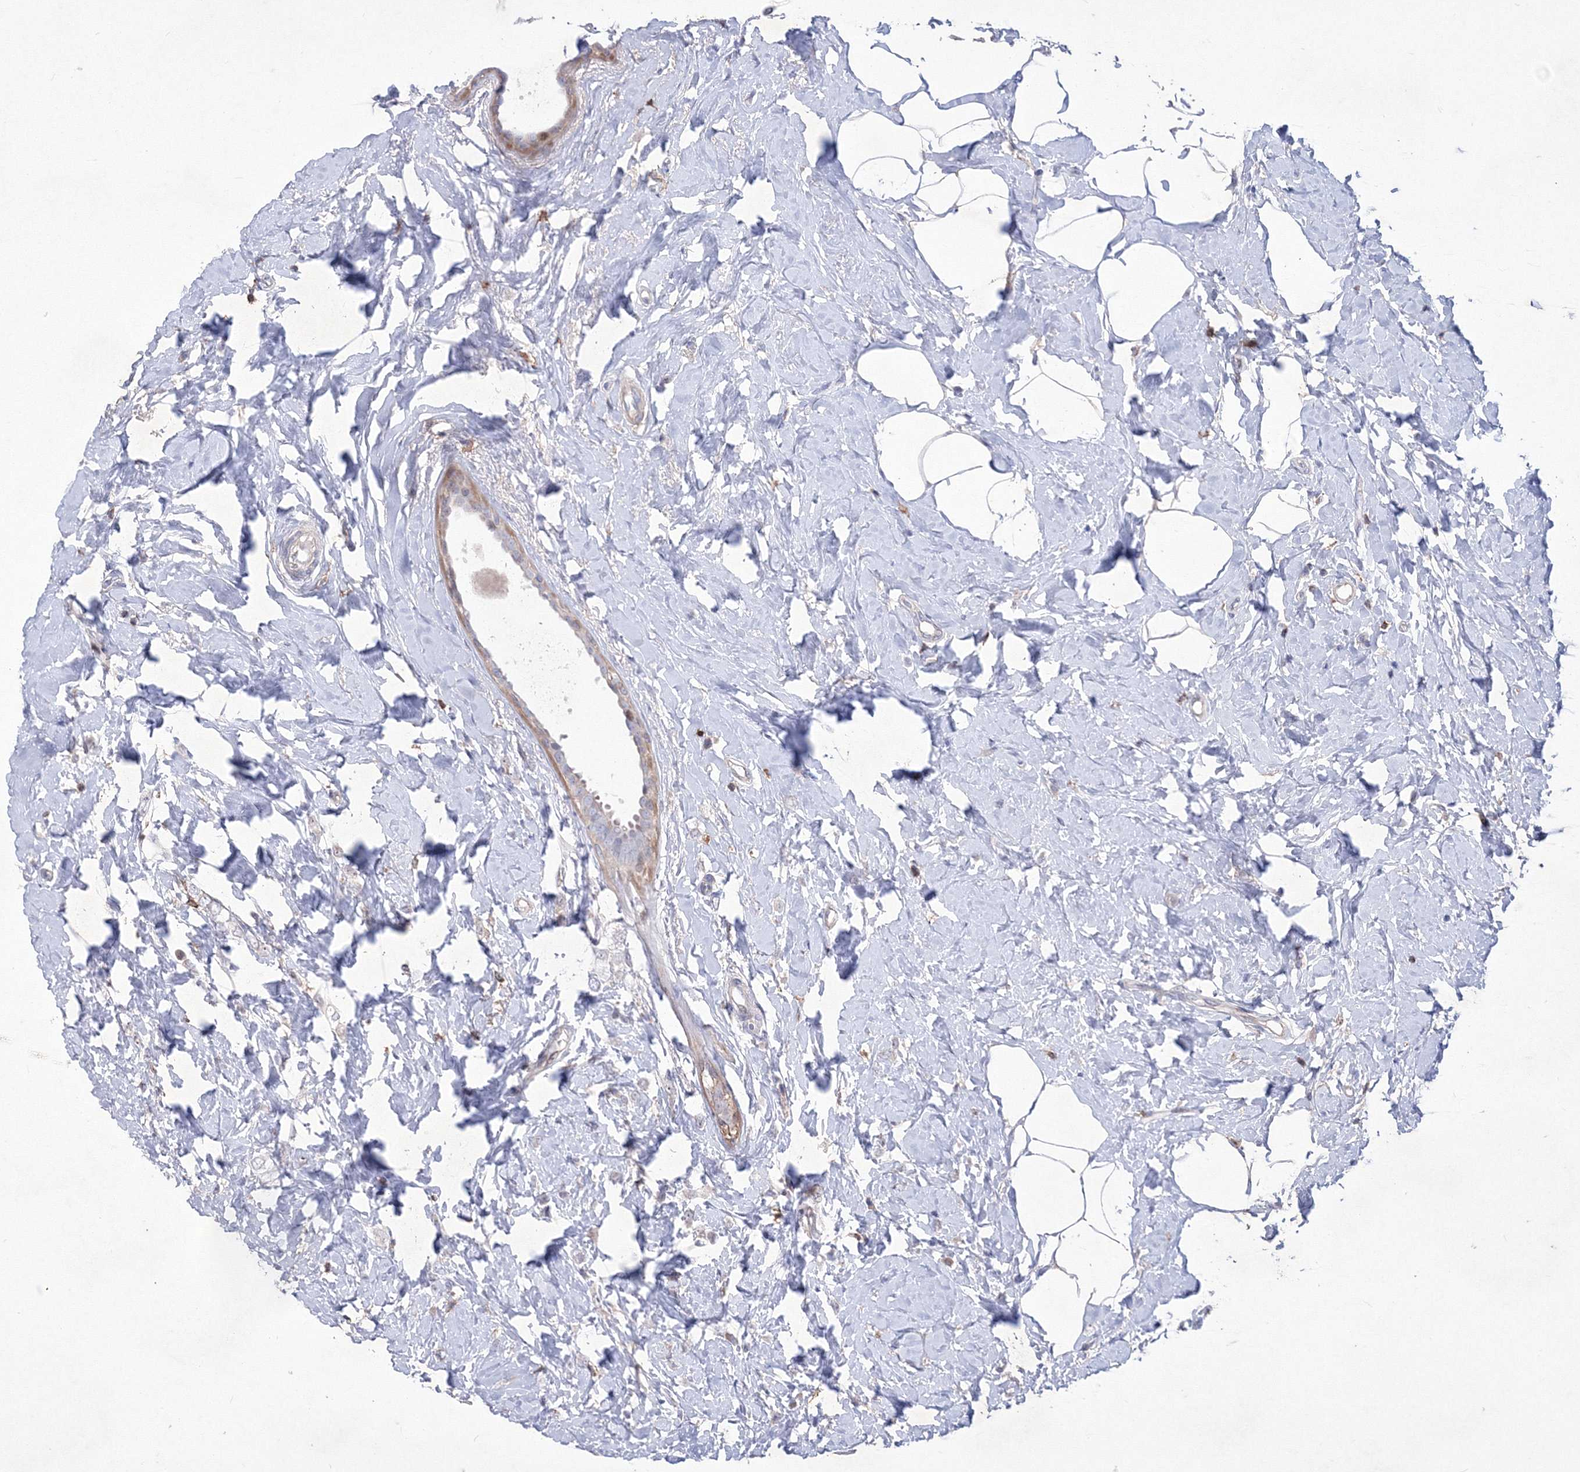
{"staining": {"intensity": "negative", "quantity": "none", "location": "none"}, "tissue": "breast cancer", "cell_type": "Tumor cells", "image_type": "cancer", "snomed": [{"axis": "morphology", "description": "Lobular carcinoma"}, {"axis": "topography", "description": "Breast"}], "caption": "There is no significant staining in tumor cells of breast lobular carcinoma.", "gene": "RNPEPL1", "patient": {"sex": "female", "age": 47}}